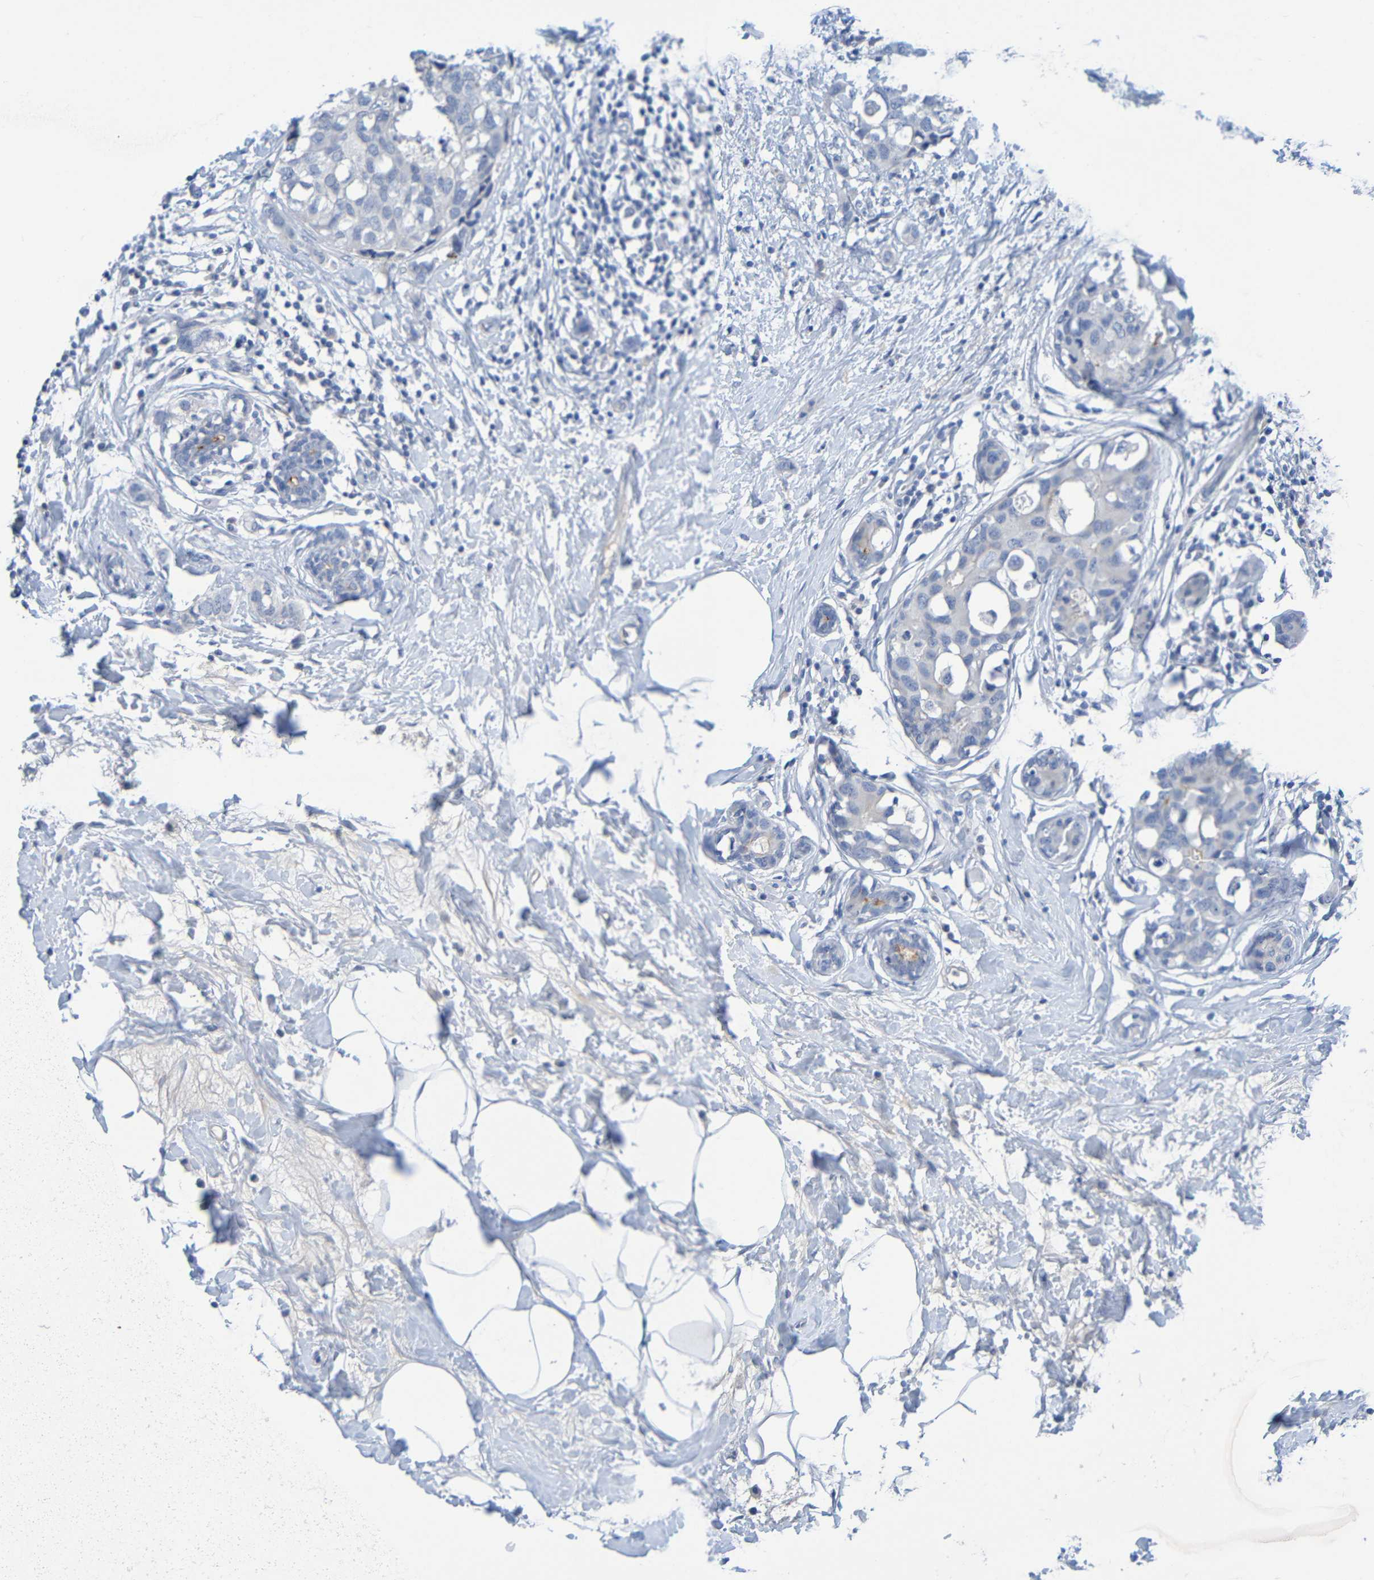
{"staining": {"intensity": "negative", "quantity": "none", "location": "none"}, "tissue": "breast cancer", "cell_type": "Tumor cells", "image_type": "cancer", "snomed": [{"axis": "morphology", "description": "Normal tissue, NOS"}, {"axis": "morphology", "description": "Duct carcinoma"}, {"axis": "topography", "description": "Breast"}], "caption": "The histopathology image shows no significant positivity in tumor cells of breast cancer (infiltrating ductal carcinoma). (DAB (3,3'-diaminobenzidine) immunohistochemistry visualized using brightfield microscopy, high magnification).", "gene": "IL10", "patient": {"sex": "female", "age": 50}}